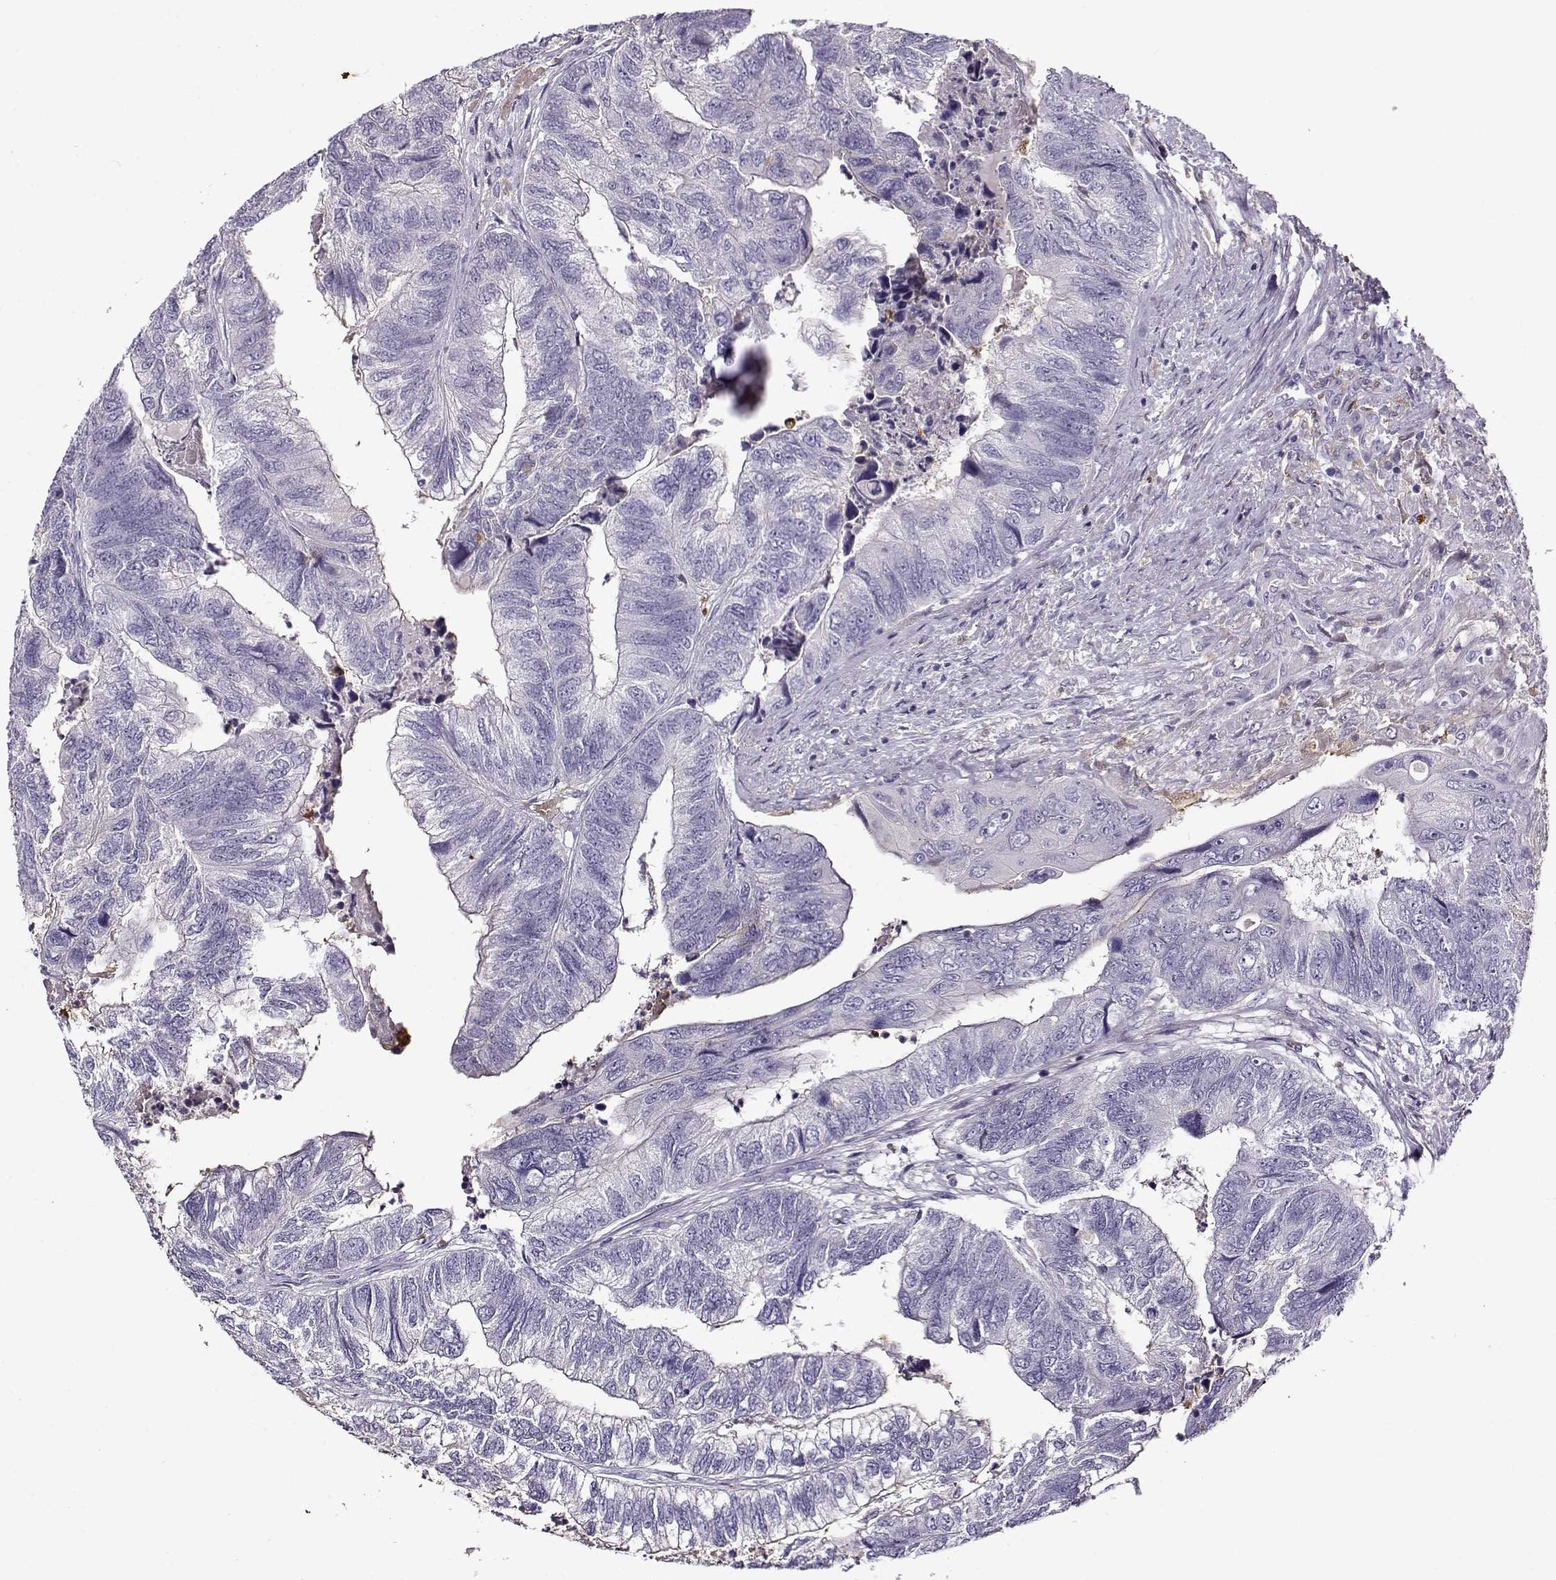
{"staining": {"intensity": "negative", "quantity": "none", "location": "none"}, "tissue": "colorectal cancer", "cell_type": "Tumor cells", "image_type": "cancer", "snomed": [{"axis": "morphology", "description": "Adenocarcinoma, NOS"}, {"axis": "topography", "description": "Colon"}], "caption": "A high-resolution photomicrograph shows immunohistochemistry staining of colorectal adenocarcinoma, which reveals no significant expression in tumor cells.", "gene": "UCP3", "patient": {"sex": "female", "age": 67}}